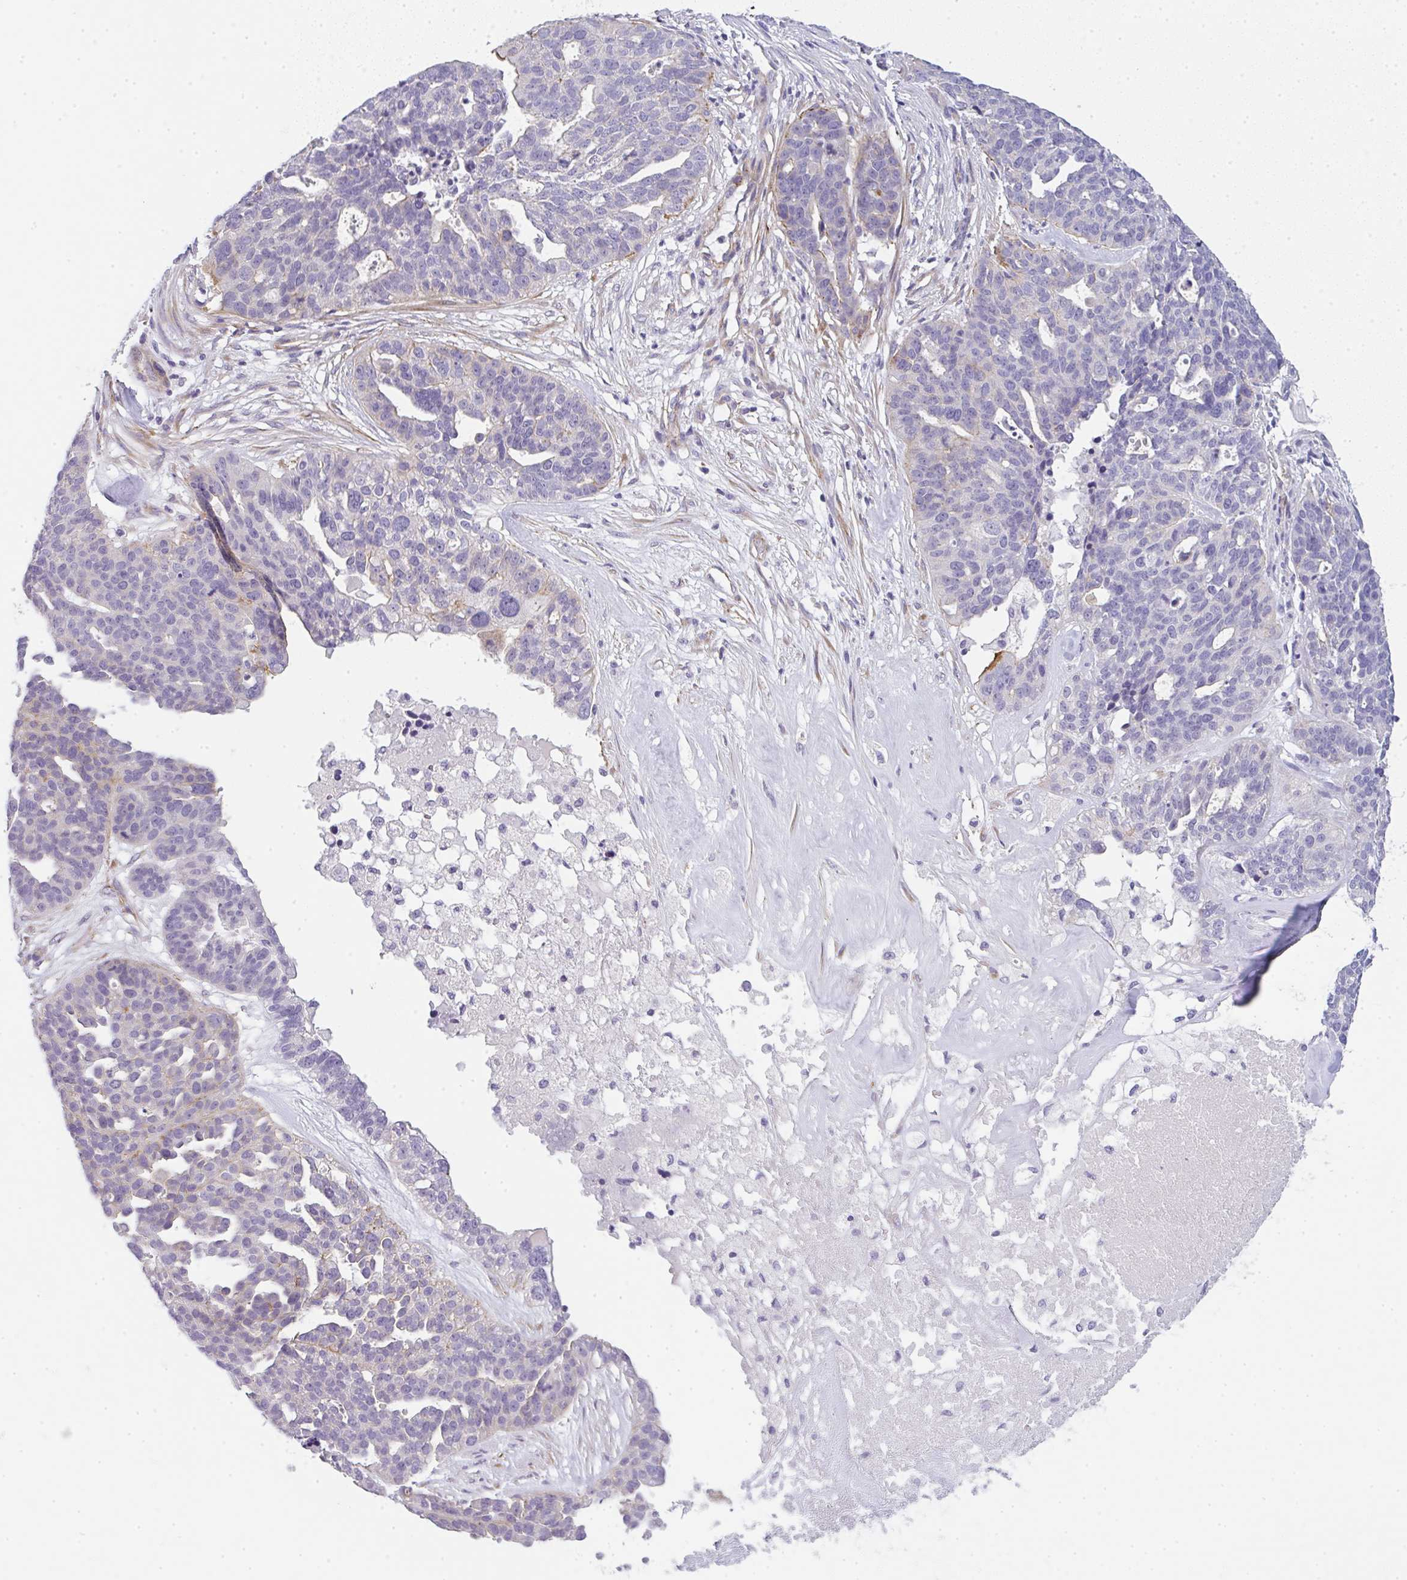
{"staining": {"intensity": "negative", "quantity": "none", "location": "none"}, "tissue": "ovarian cancer", "cell_type": "Tumor cells", "image_type": "cancer", "snomed": [{"axis": "morphology", "description": "Cystadenocarcinoma, serous, NOS"}, {"axis": "topography", "description": "Ovary"}], "caption": "Tumor cells show no significant staining in serous cystadenocarcinoma (ovarian). (DAB (3,3'-diaminobenzidine) immunohistochemistry (IHC) with hematoxylin counter stain).", "gene": "LPAR4", "patient": {"sex": "female", "age": 59}}